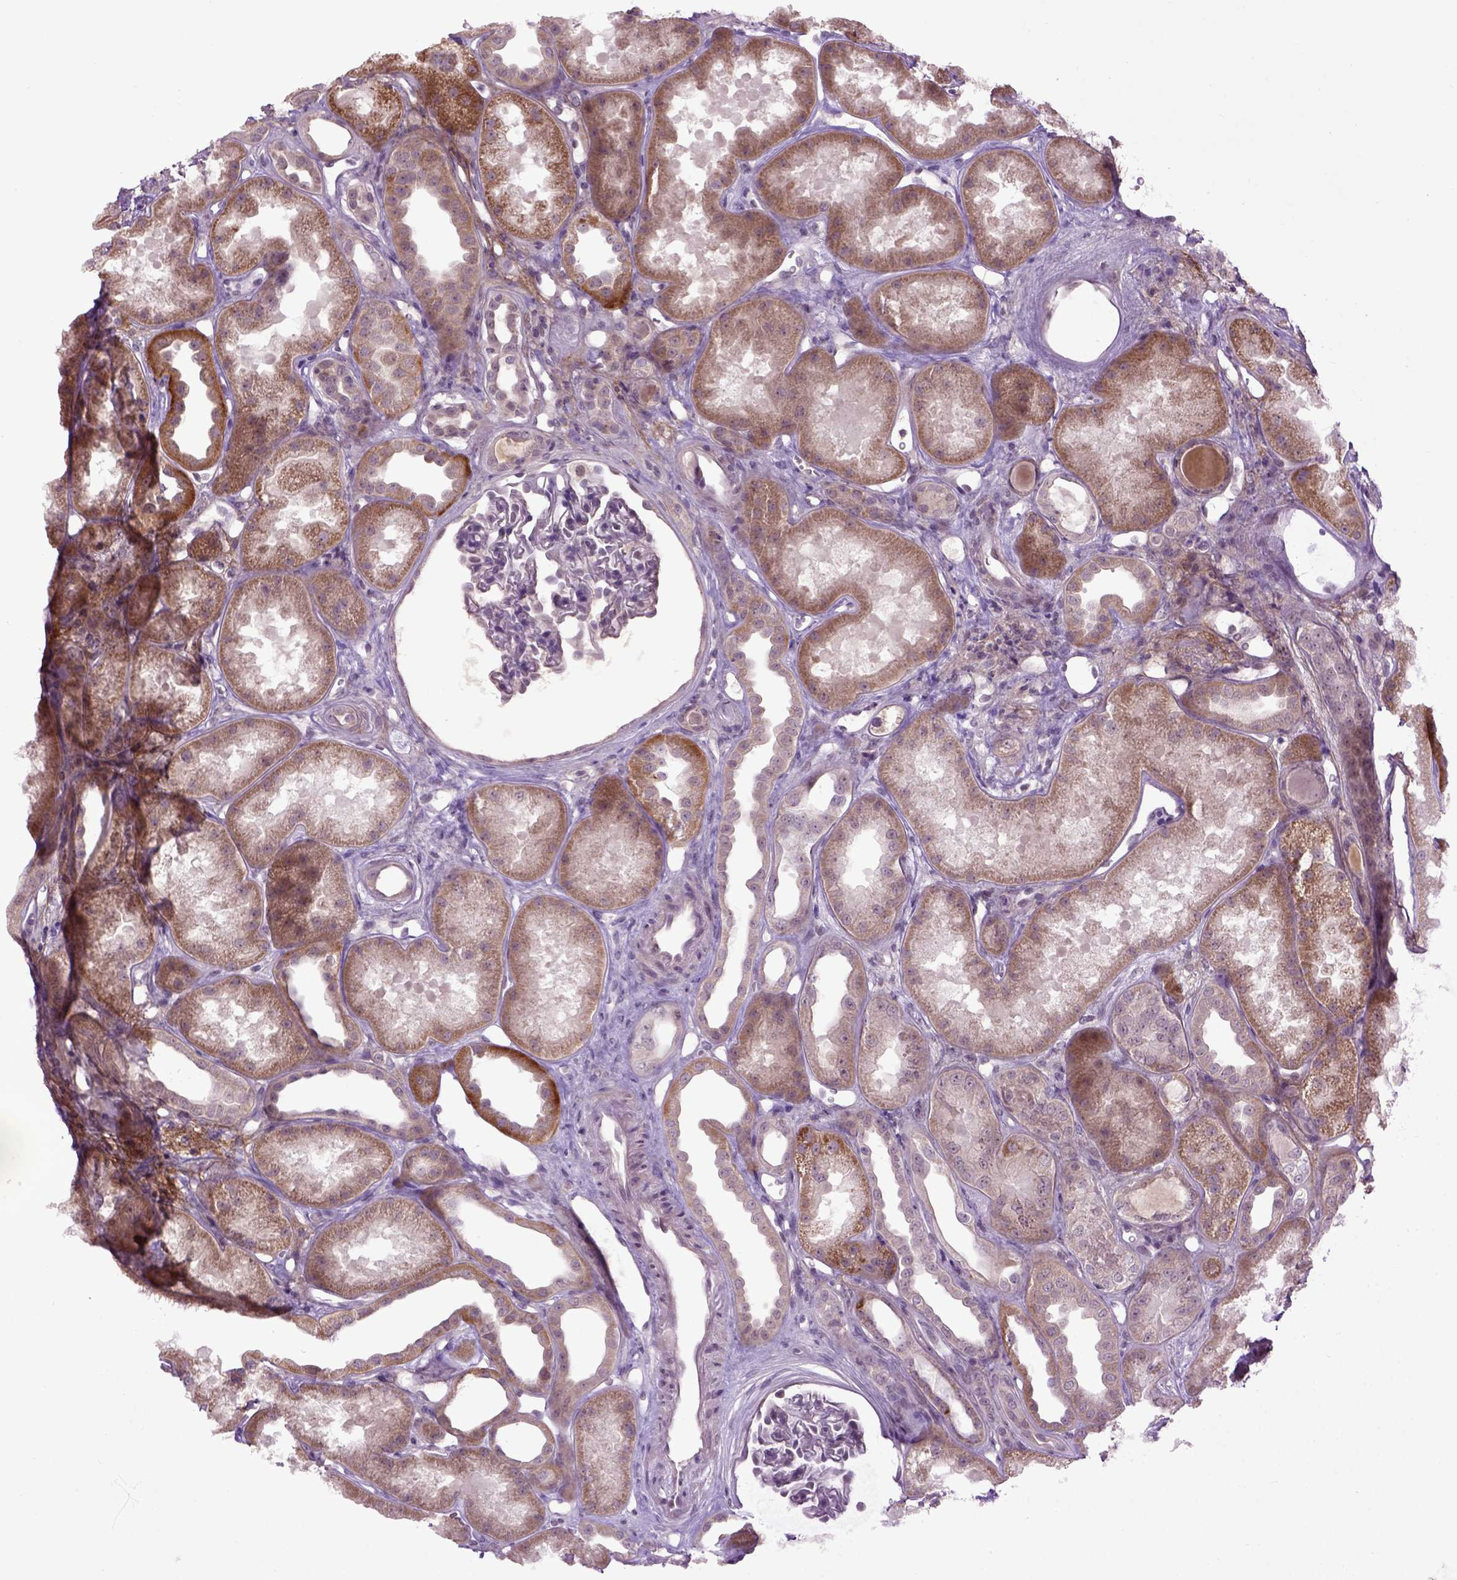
{"staining": {"intensity": "negative", "quantity": "none", "location": "none"}, "tissue": "kidney", "cell_type": "Cells in glomeruli", "image_type": "normal", "snomed": [{"axis": "morphology", "description": "Normal tissue, NOS"}, {"axis": "topography", "description": "Kidney"}], "caption": "Immunohistochemistry (IHC) photomicrograph of unremarkable kidney stained for a protein (brown), which demonstrates no staining in cells in glomeruli.", "gene": "EMILIN3", "patient": {"sex": "male", "age": 61}}